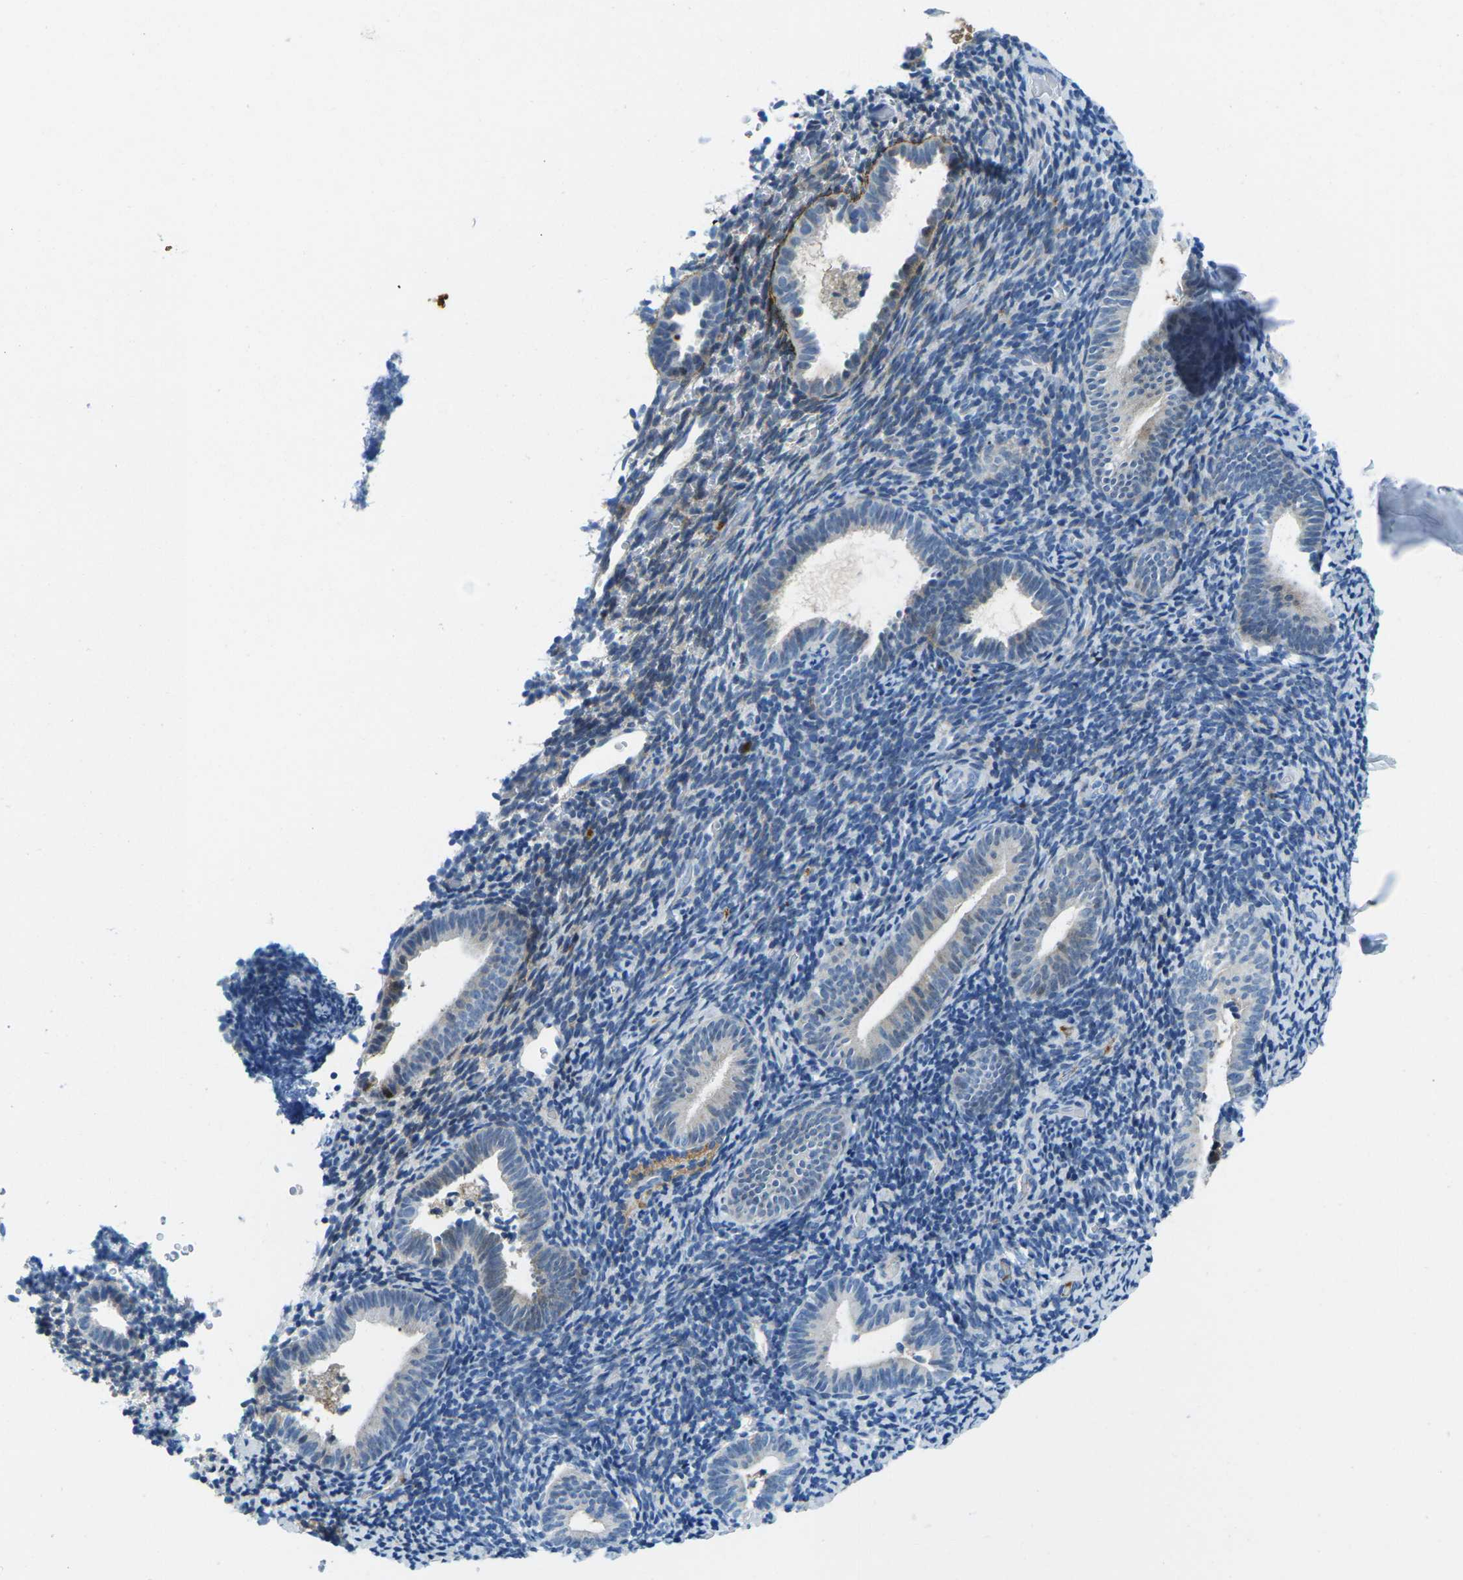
{"staining": {"intensity": "negative", "quantity": "none", "location": "none"}, "tissue": "endometrium", "cell_type": "Cells in endometrial stroma", "image_type": "normal", "snomed": [{"axis": "morphology", "description": "Normal tissue, NOS"}, {"axis": "topography", "description": "Endometrium"}], "caption": "Human endometrium stained for a protein using immunohistochemistry exhibits no staining in cells in endometrial stroma.", "gene": "CFB", "patient": {"sex": "female", "age": 51}}